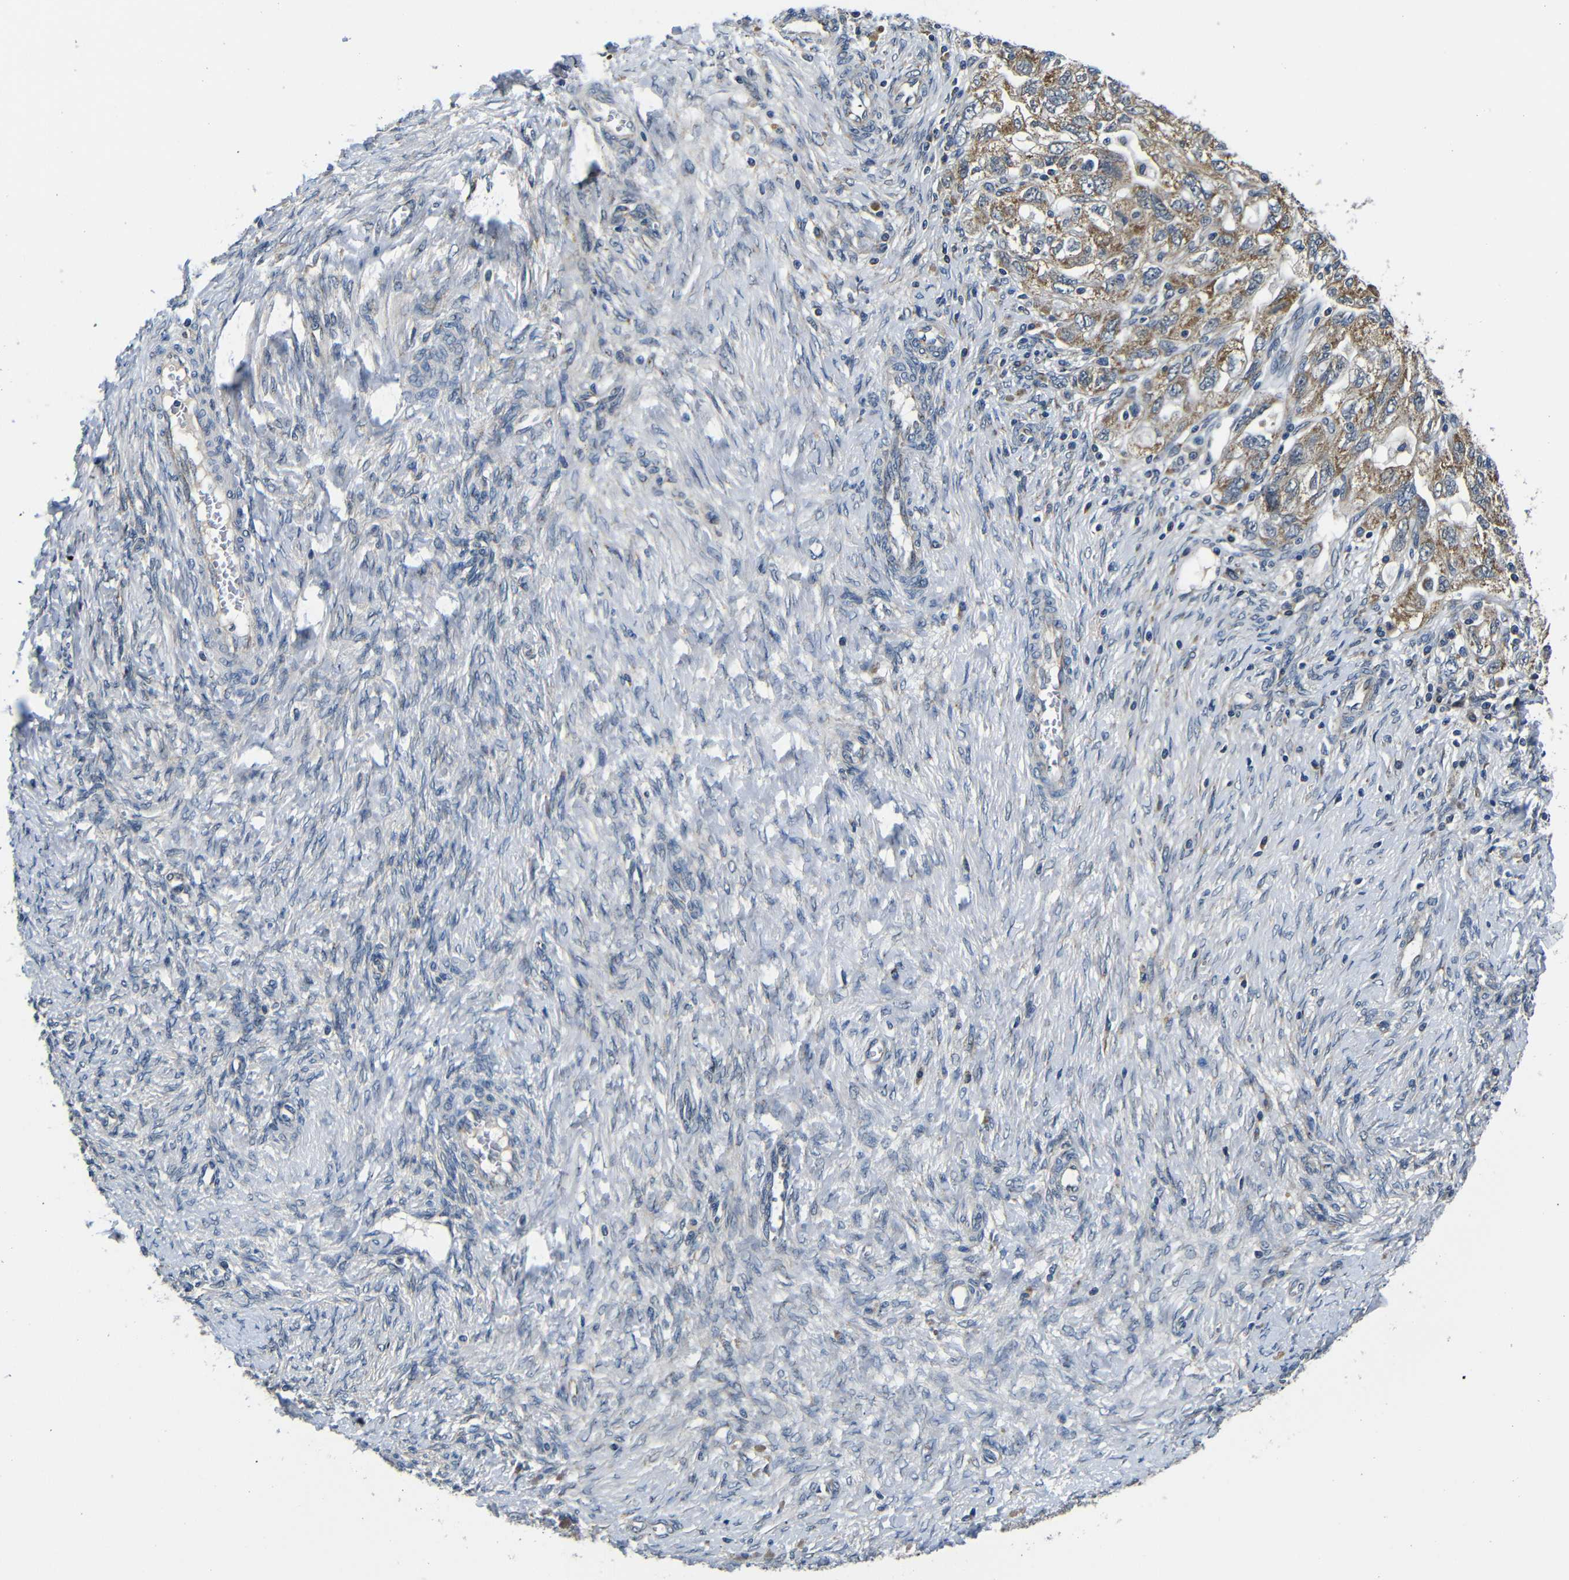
{"staining": {"intensity": "weak", "quantity": ">75%", "location": "cytoplasmic/membranous"}, "tissue": "ovarian cancer", "cell_type": "Tumor cells", "image_type": "cancer", "snomed": [{"axis": "morphology", "description": "Carcinoma, NOS"}, {"axis": "morphology", "description": "Cystadenocarcinoma, serous, NOS"}, {"axis": "topography", "description": "Ovary"}], "caption": "Ovarian serous cystadenocarcinoma stained for a protein (brown) shows weak cytoplasmic/membranous positive staining in approximately >75% of tumor cells.", "gene": "FKBP14", "patient": {"sex": "female", "age": 69}}